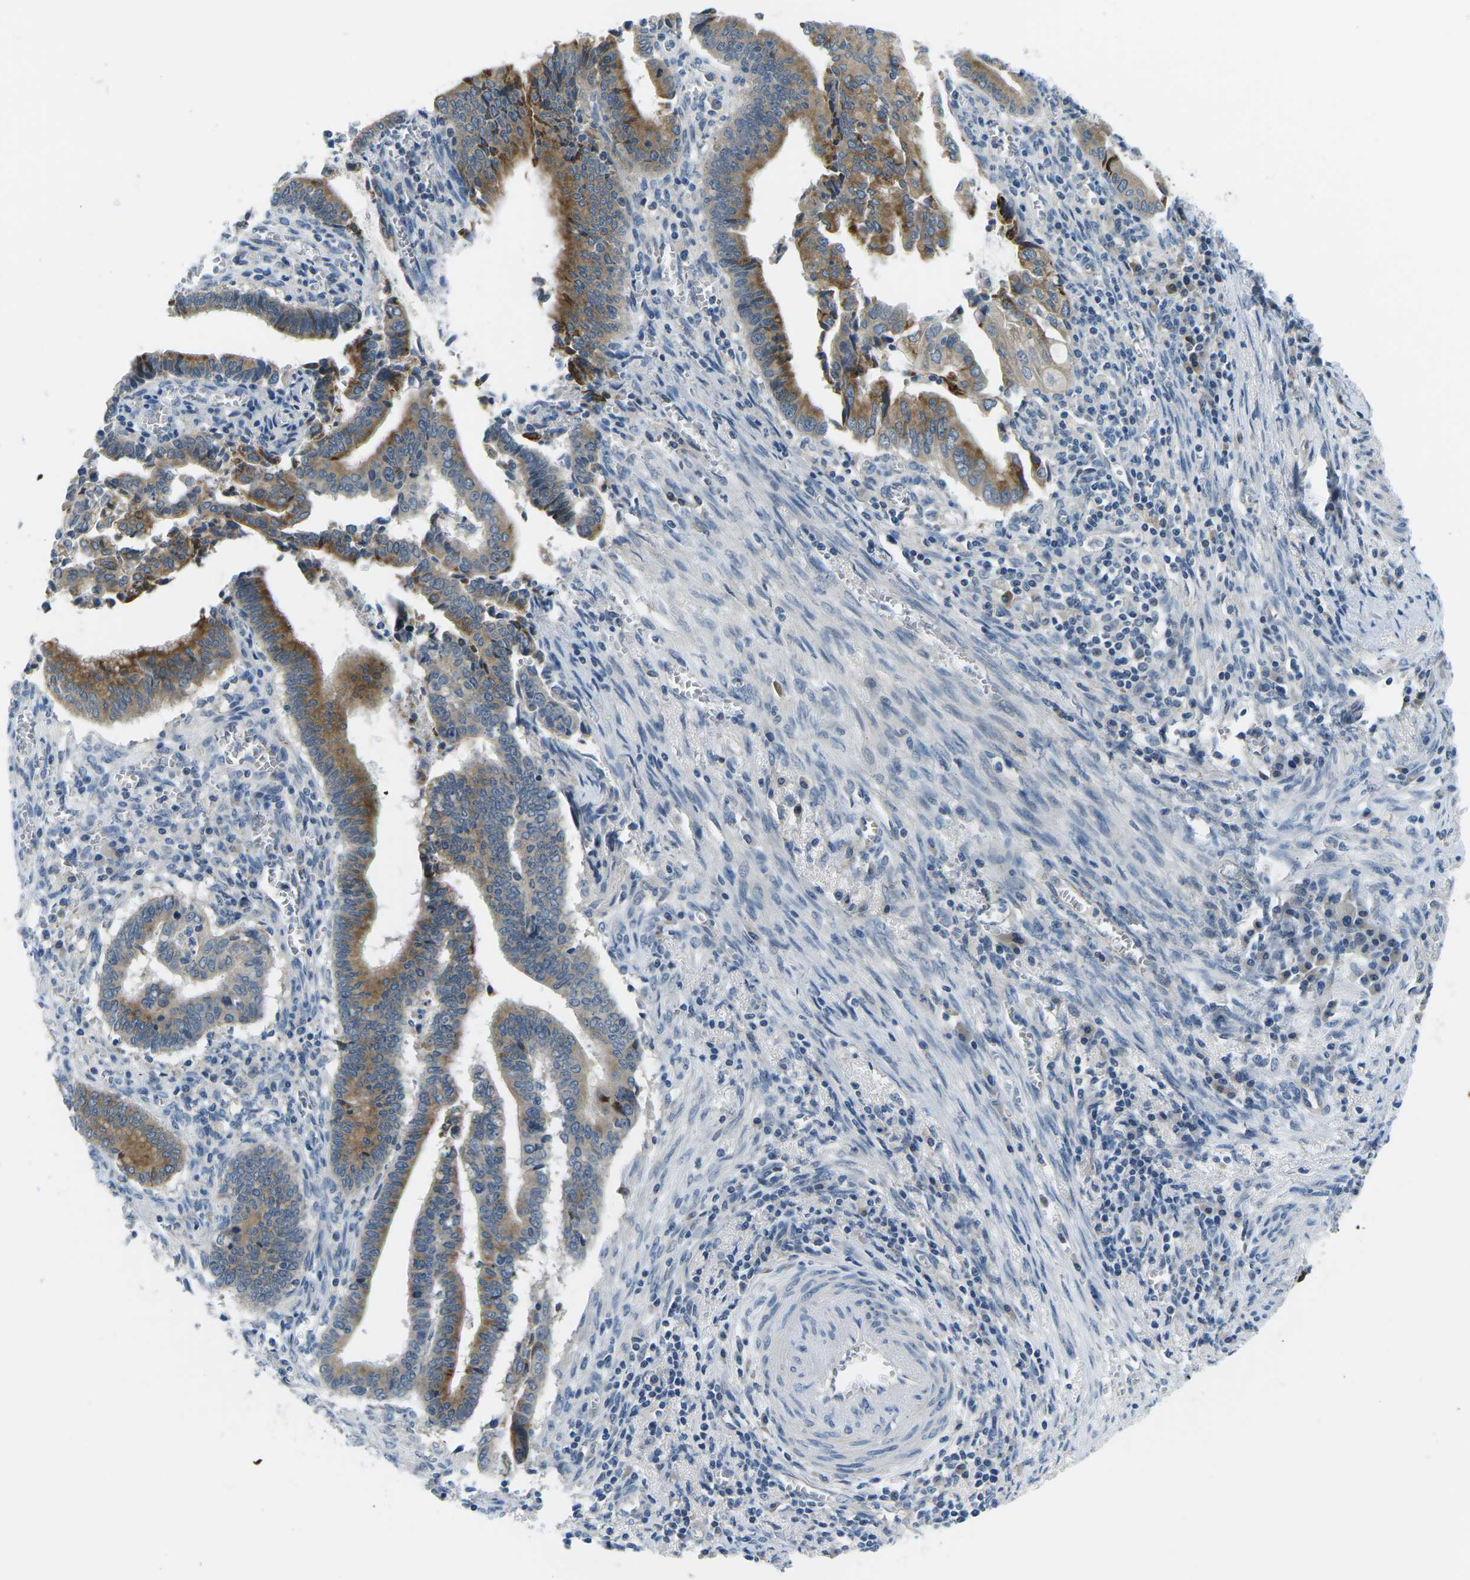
{"staining": {"intensity": "moderate", "quantity": ">75%", "location": "cytoplasmic/membranous"}, "tissue": "cervical cancer", "cell_type": "Tumor cells", "image_type": "cancer", "snomed": [{"axis": "morphology", "description": "Adenocarcinoma, NOS"}, {"axis": "topography", "description": "Cervix"}], "caption": "Protein staining shows moderate cytoplasmic/membranous positivity in about >75% of tumor cells in cervical adenocarcinoma. The staining is performed using DAB (3,3'-diaminobenzidine) brown chromogen to label protein expression. The nuclei are counter-stained blue using hematoxylin.", "gene": "CTNND1", "patient": {"sex": "female", "age": 44}}